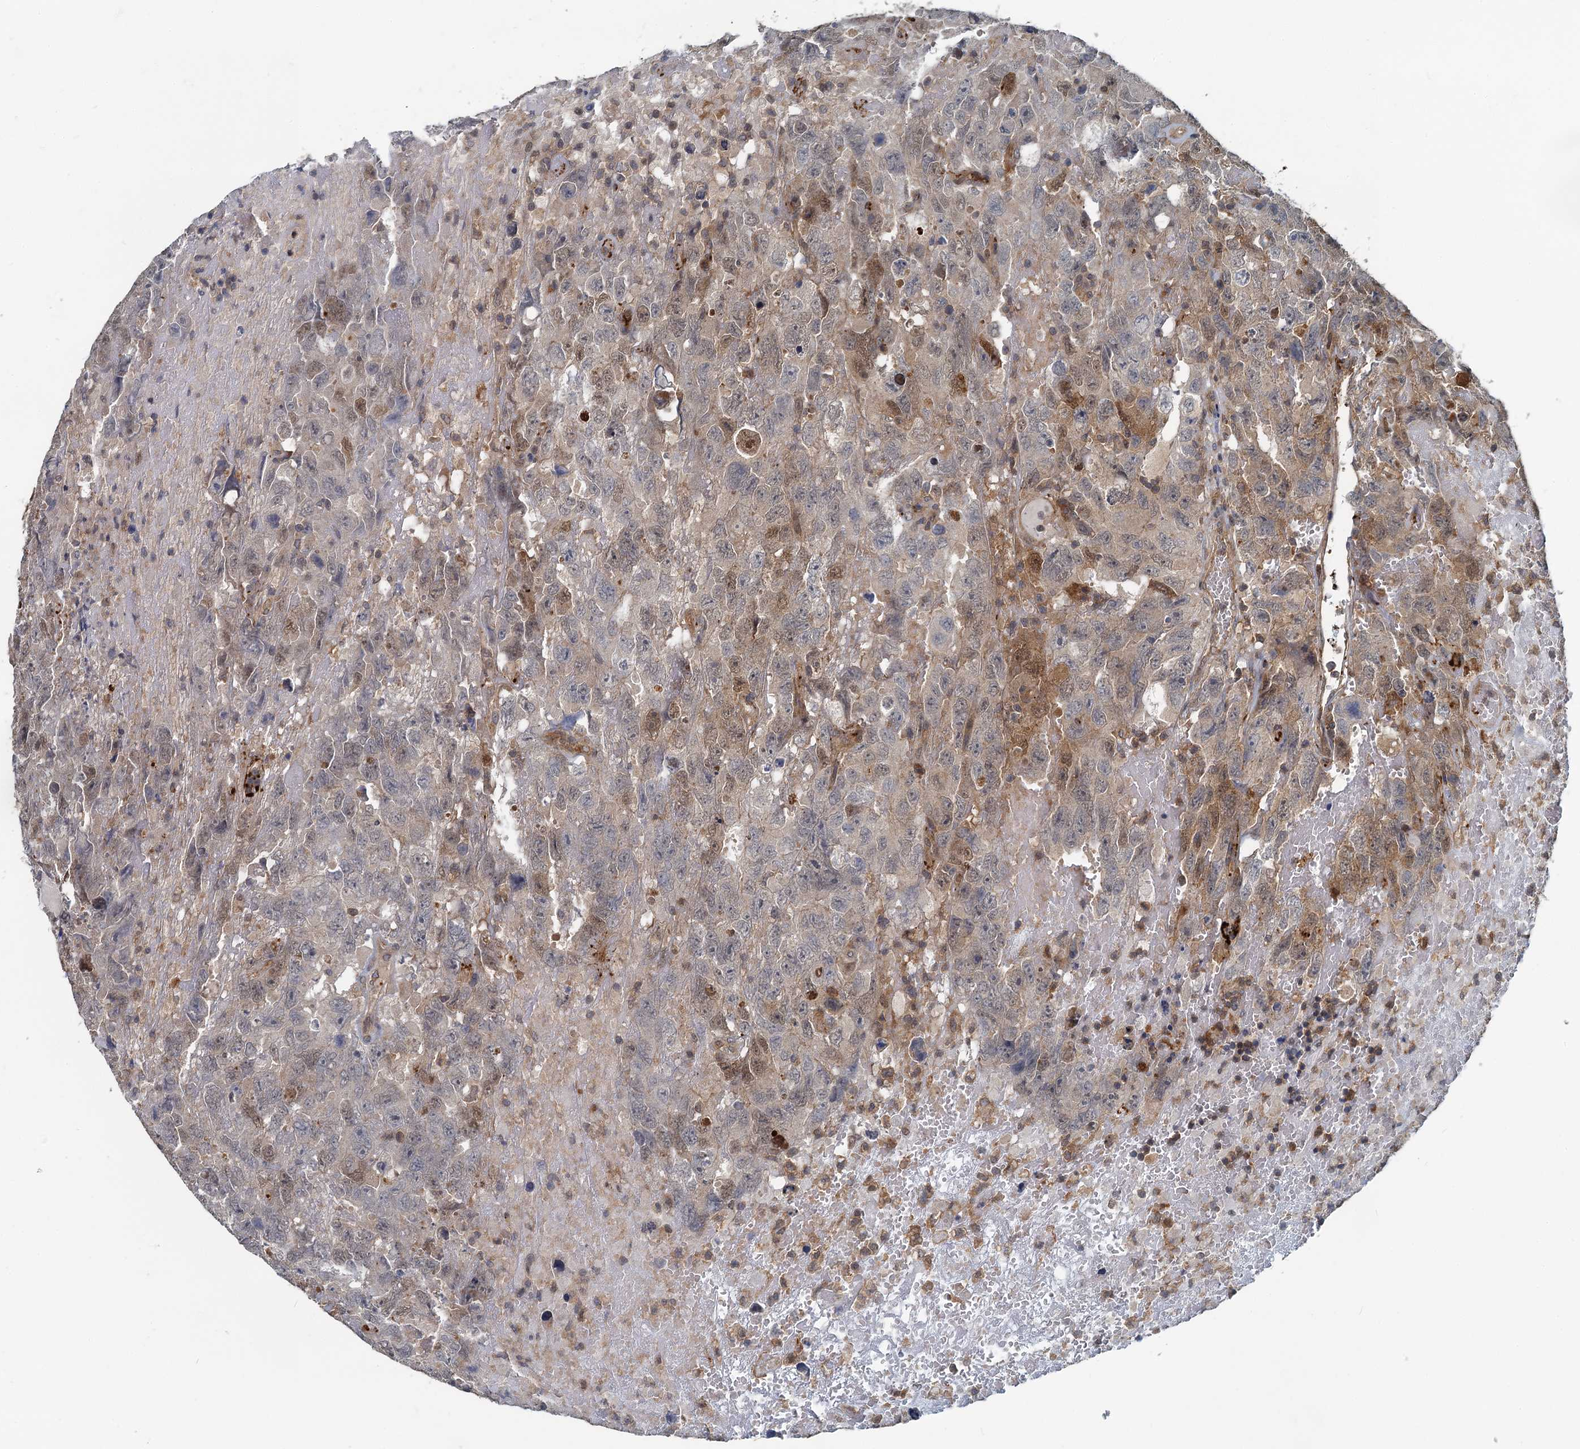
{"staining": {"intensity": "moderate", "quantity": "<25%", "location": "cytoplasmic/membranous,nuclear"}, "tissue": "testis cancer", "cell_type": "Tumor cells", "image_type": "cancer", "snomed": [{"axis": "morphology", "description": "Carcinoma, Embryonal, NOS"}, {"axis": "topography", "description": "Testis"}], "caption": "Tumor cells reveal low levels of moderate cytoplasmic/membranous and nuclear expression in about <25% of cells in testis cancer (embryonal carcinoma).", "gene": "GCLM", "patient": {"sex": "male", "age": 45}}